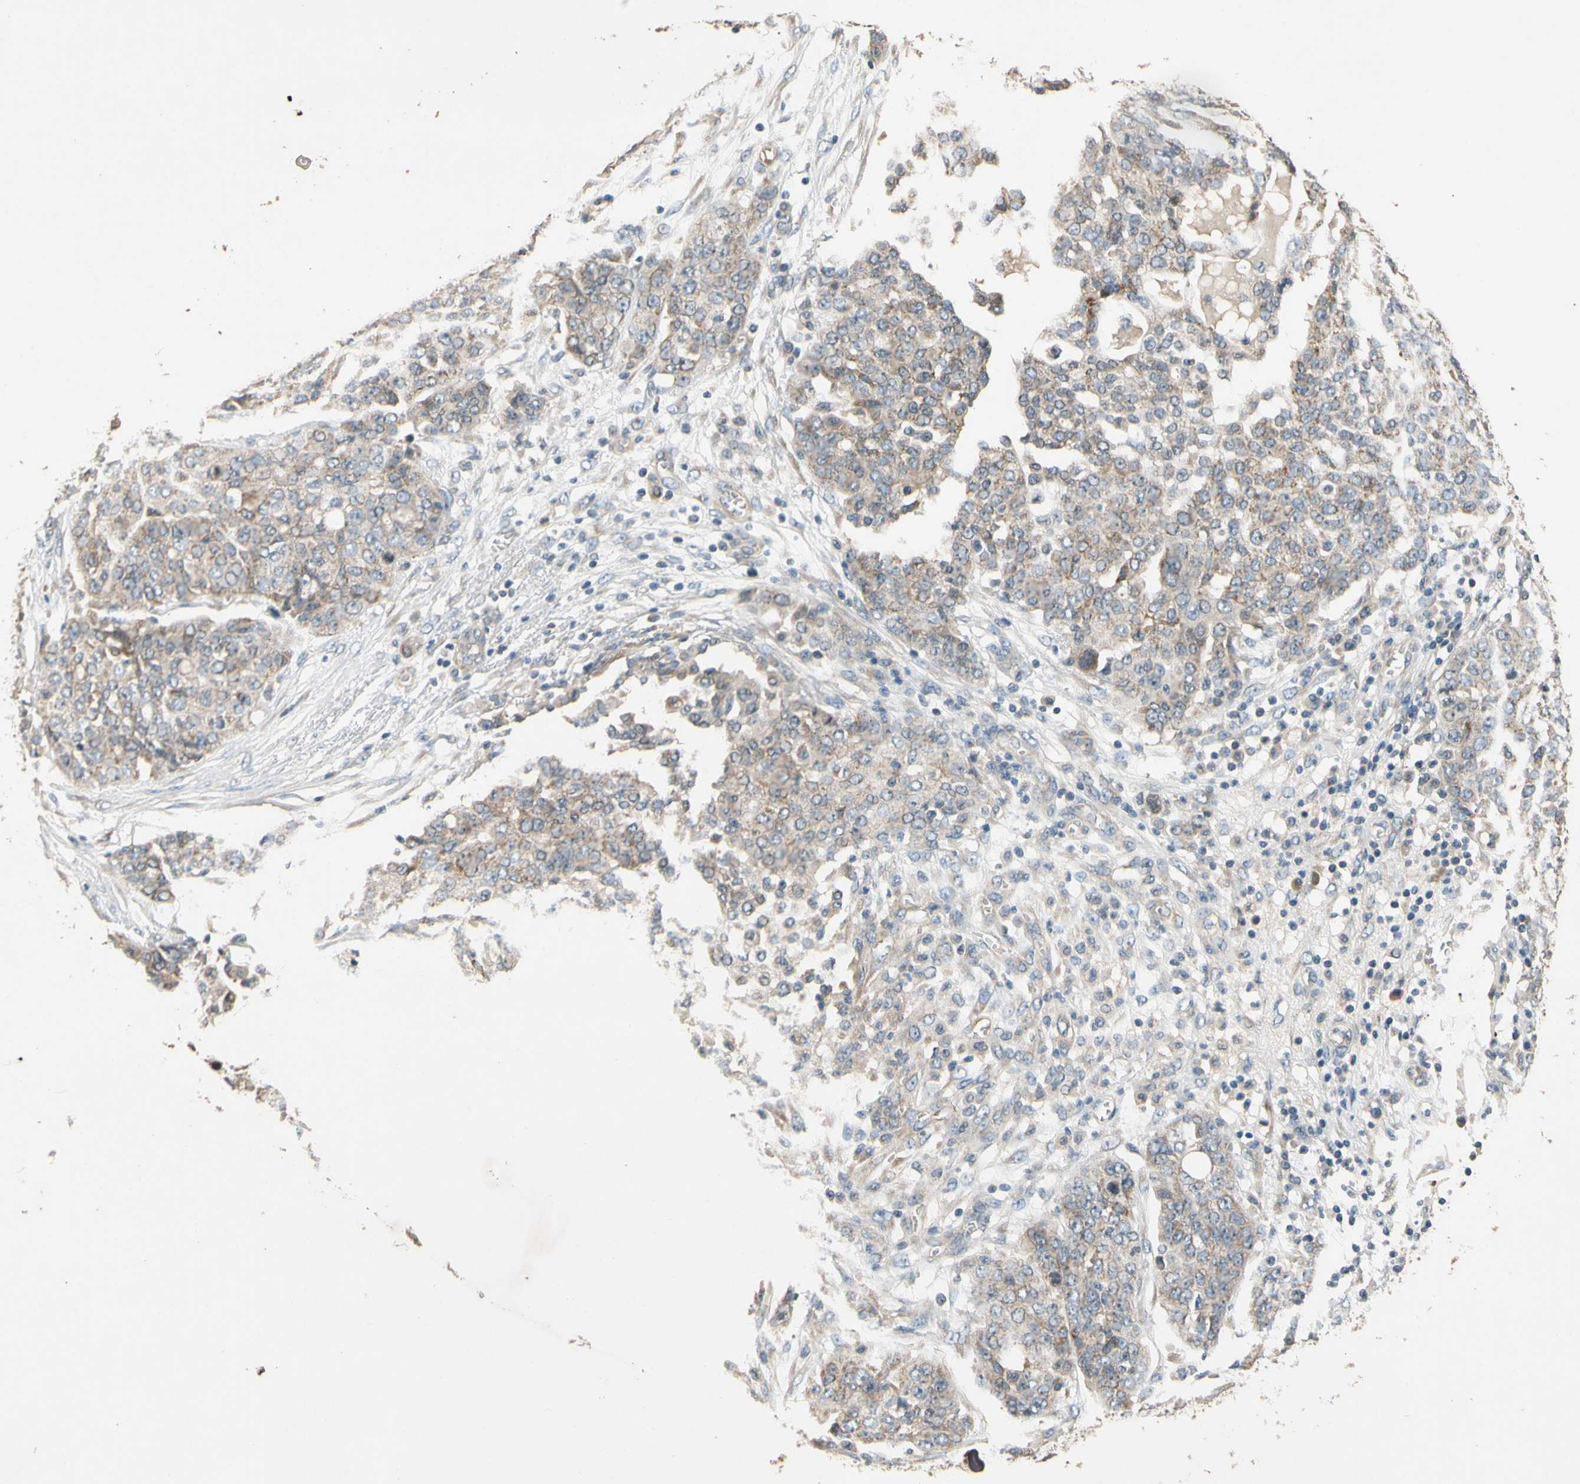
{"staining": {"intensity": "weak", "quantity": "25%-75%", "location": "cytoplasmic/membranous"}, "tissue": "ovarian cancer", "cell_type": "Tumor cells", "image_type": "cancer", "snomed": [{"axis": "morphology", "description": "Cystadenocarcinoma, serous, NOS"}, {"axis": "topography", "description": "Soft tissue"}, {"axis": "topography", "description": "Ovary"}], "caption": "The histopathology image displays immunohistochemical staining of ovarian cancer (serous cystadenocarcinoma). There is weak cytoplasmic/membranous staining is identified in approximately 25%-75% of tumor cells. The staining is performed using DAB brown chromogen to label protein expression. The nuclei are counter-stained blue using hematoxylin.", "gene": "ALKBH3", "patient": {"sex": "female", "age": 57}}